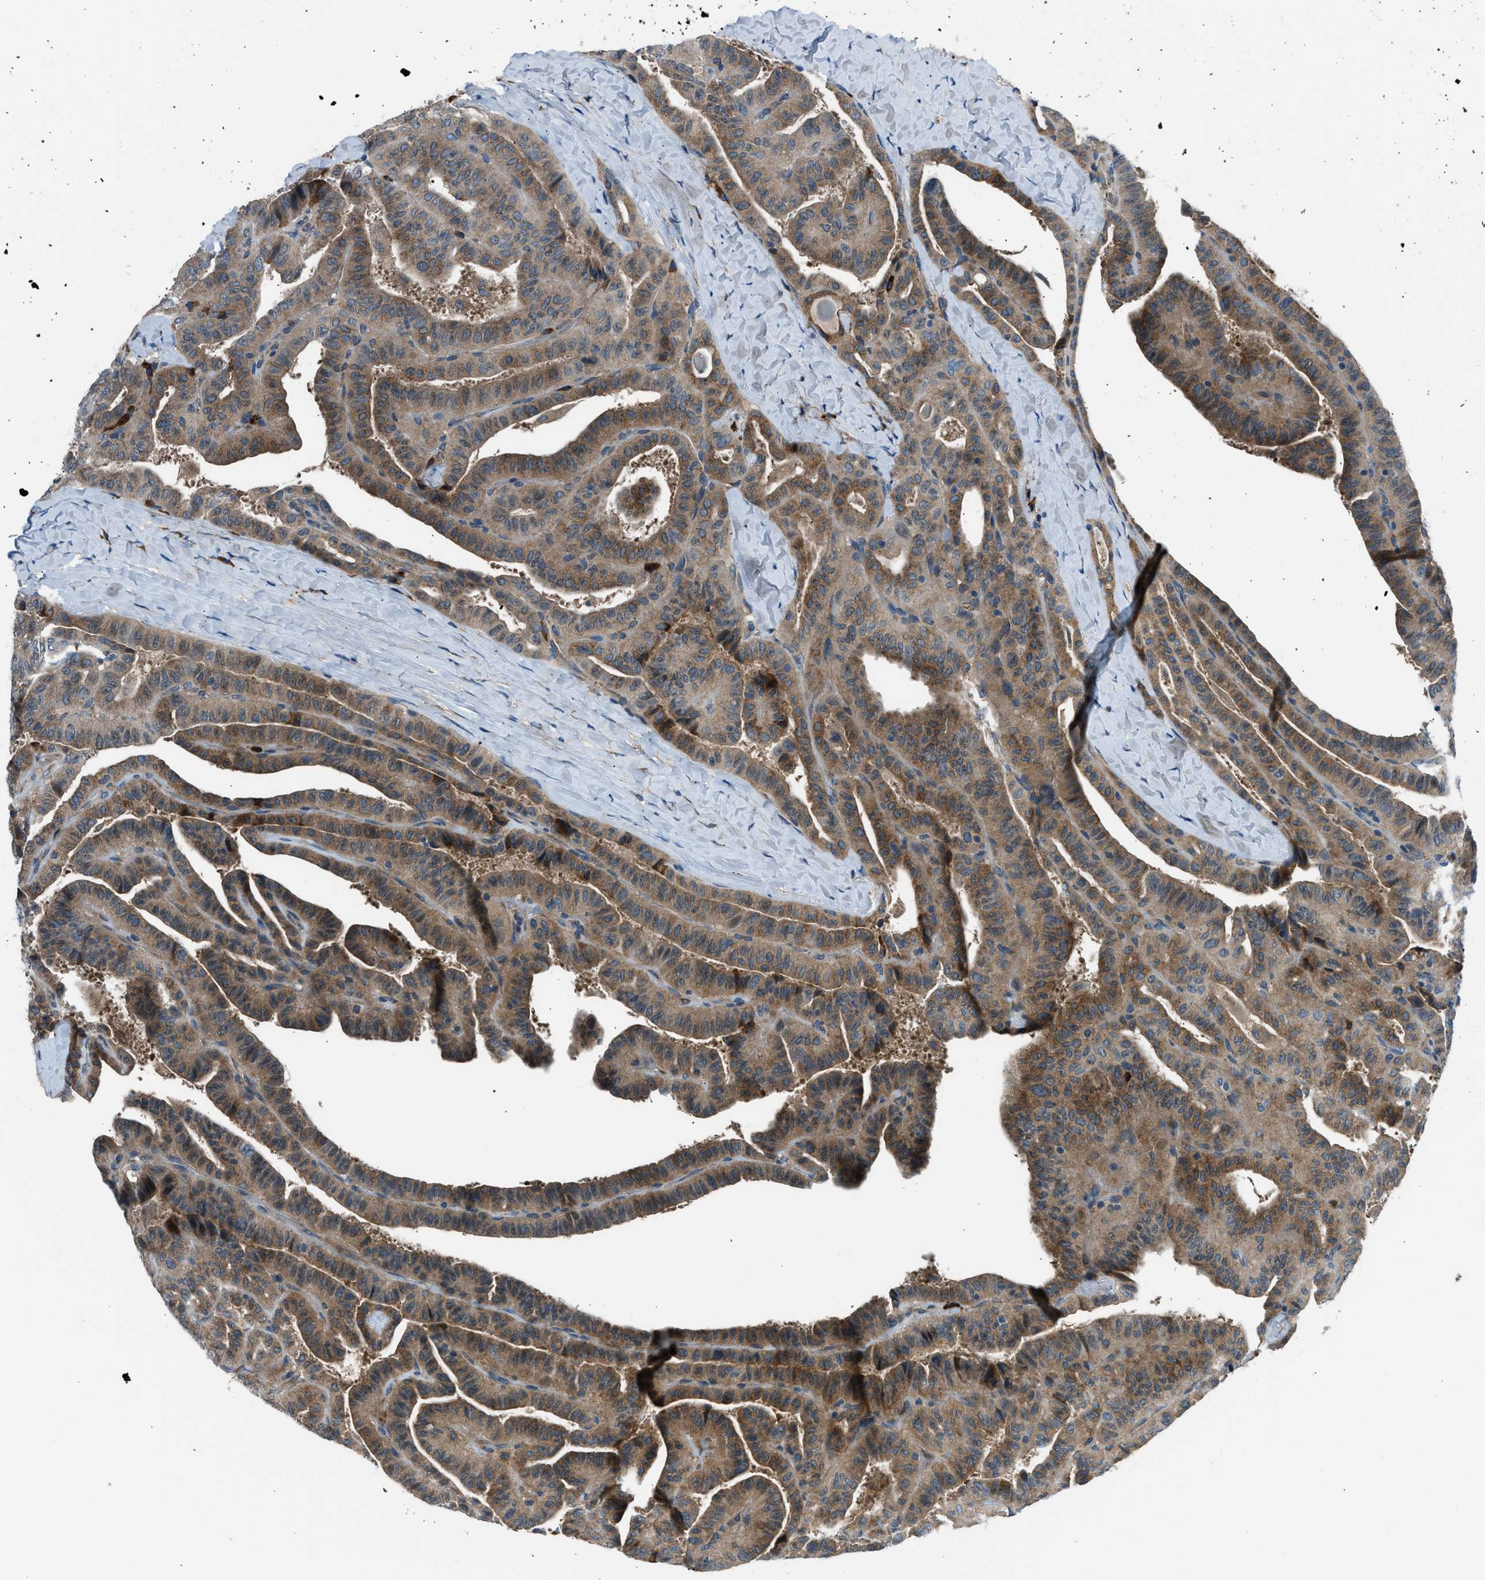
{"staining": {"intensity": "moderate", "quantity": ">75%", "location": "cytoplasmic/membranous"}, "tissue": "thyroid cancer", "cell_type": "Tumor cells", "image_type": "cancer", "snomed": [{"axis": "morphology", "description": "Papillary adenocarcinoma, NOS"}, {"axis": "topography", "description": "Thyroid gland"}], "caption": "Immunohistochemistry (DAB (3,3'-diaminobenzidine)) staining of human thyroid papillary adenocarcinoma displays moderate cytoplasmic/membranous protein positivity in approximately >75% of tumor cells.", "gene": "EDARADD", "patient": {"sex": "male", "age": 77}}